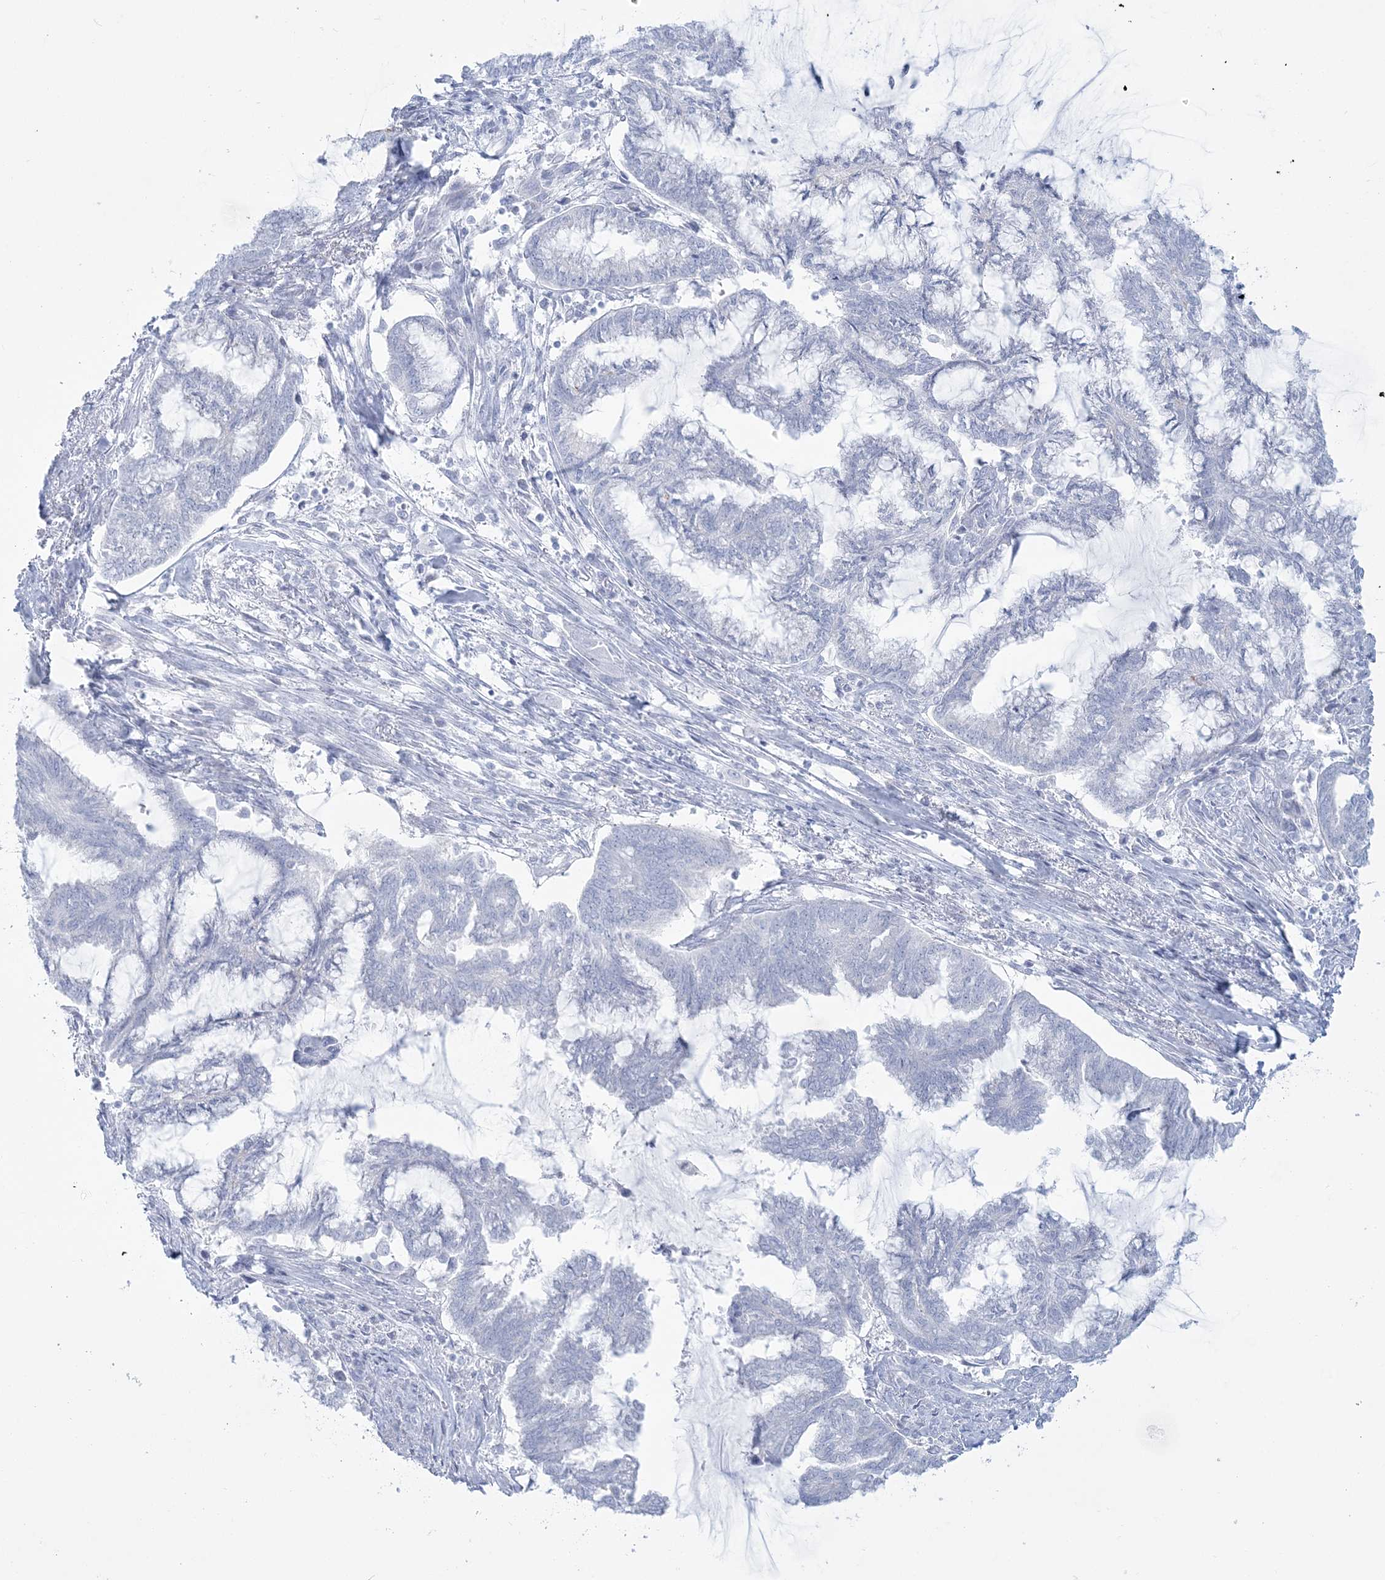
{"staining": {"intensity": "negative", "quantity": "none", "location": "none"}, "tissue": "endometrial cancer", "cell_type": "Tumor cells", "image_type": "cancer", "snomed": [{"axis": "morphology", "description": "Adenocarcinoma, NOS"}, {"axis": "topography", "description": "Endometrium"}], "caption": "The immunohistochemistry photomicrograph has no significant expression in tumor cells of adenocarcinoma (endometrial) tissue.", "gene": "ADGB", "patient": {"sex": "female", "age": 86}}